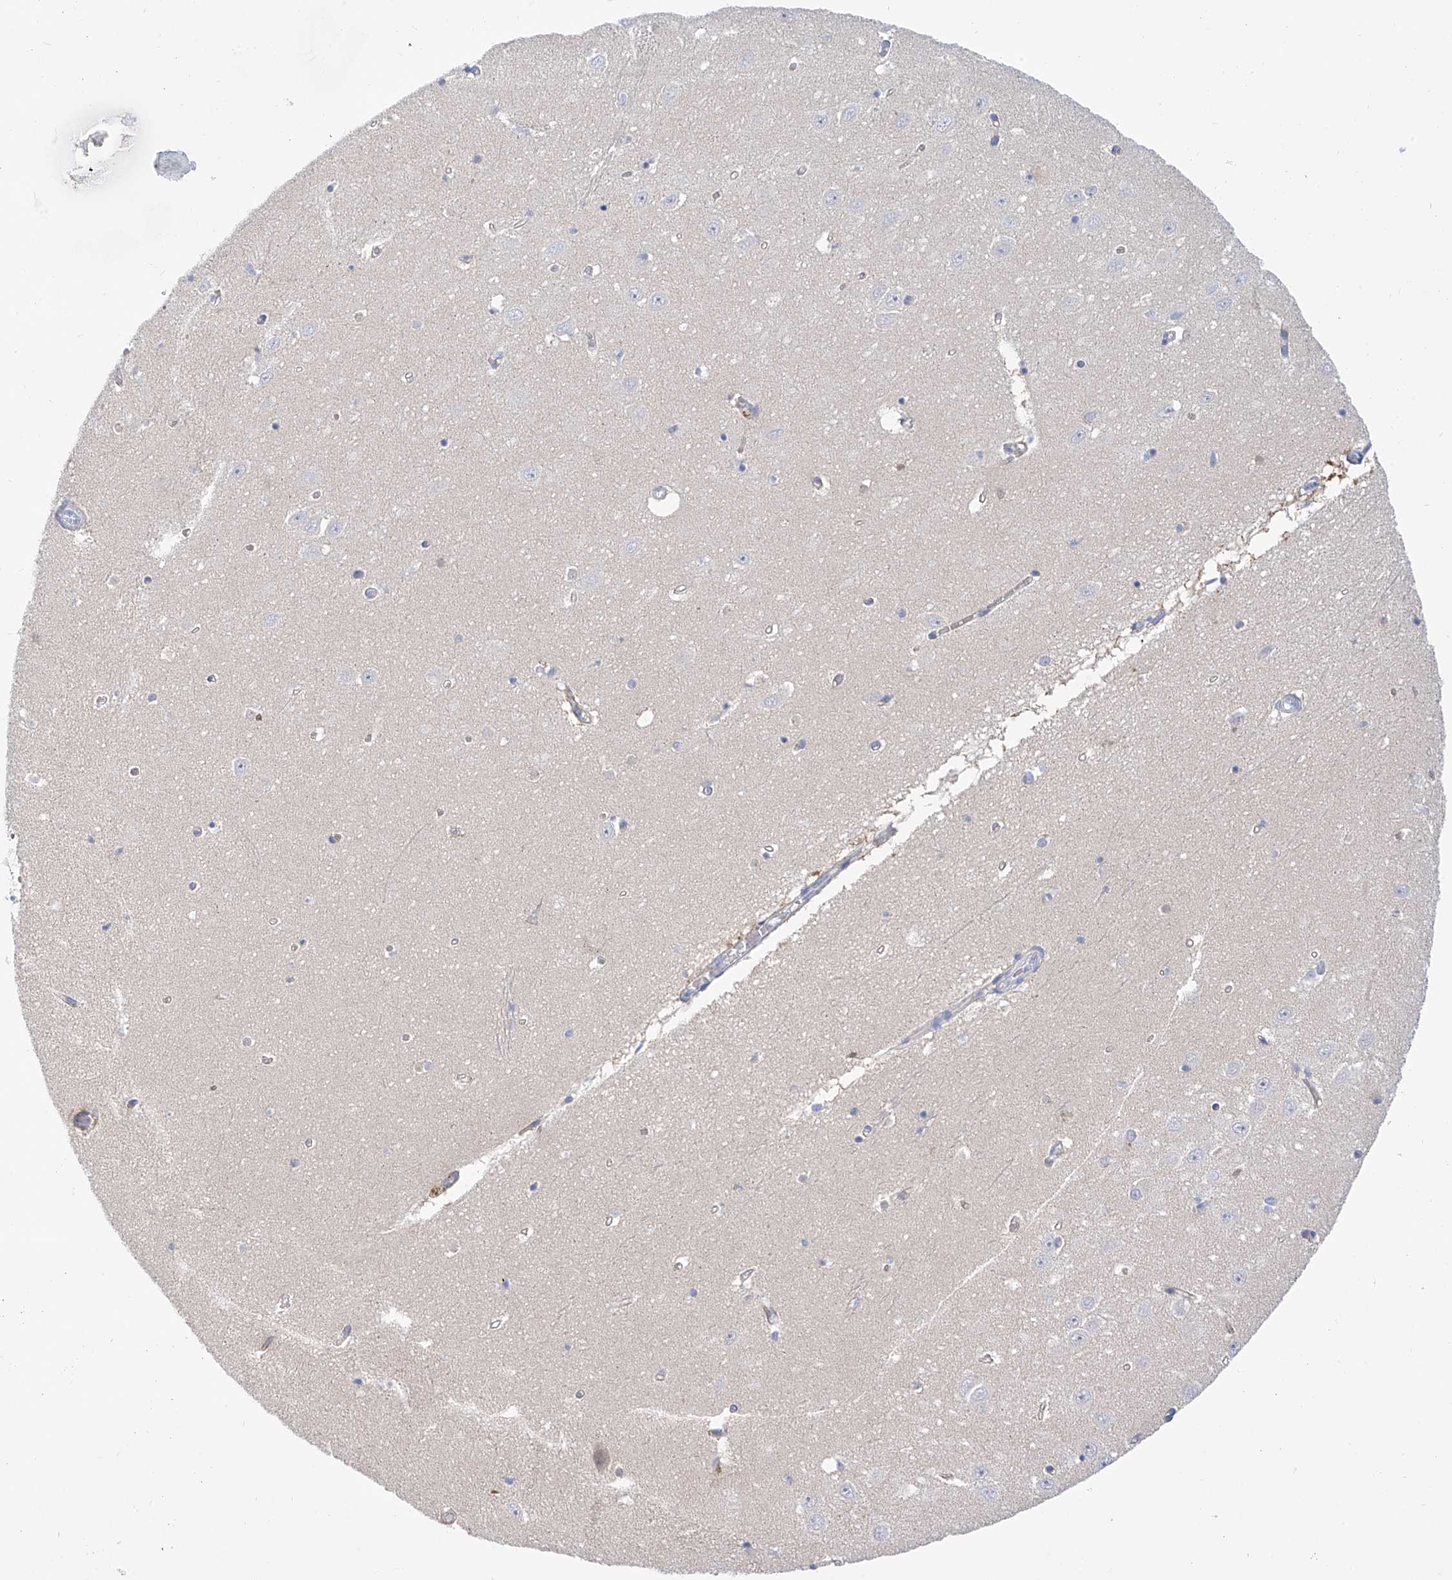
{"staining": {"intensity": "negative", "quantity": "none", "location": "none"}, "tissue": "hippocampus", "cell_type": "Glial cells", "image_type": "normal", "snomed": [{"axis": "morphology", "description": "Normal tissue, NOS"}, {"axis": "topography", "description": "Hippocampus"}], "caption": "DAB (3,3'-diaminobenzidine) immunohistochemical staining of benign human hippocampus shows no significant positivity in glial cells. (Stains: DAB (3,3'-diaminobenzidine) IHC with hematoxylin counter stain, Microscopy: brightfield microscopy at high magnification).", "gene": "PIK3C2B", "patient": {"sex": "female", "age": 64}}